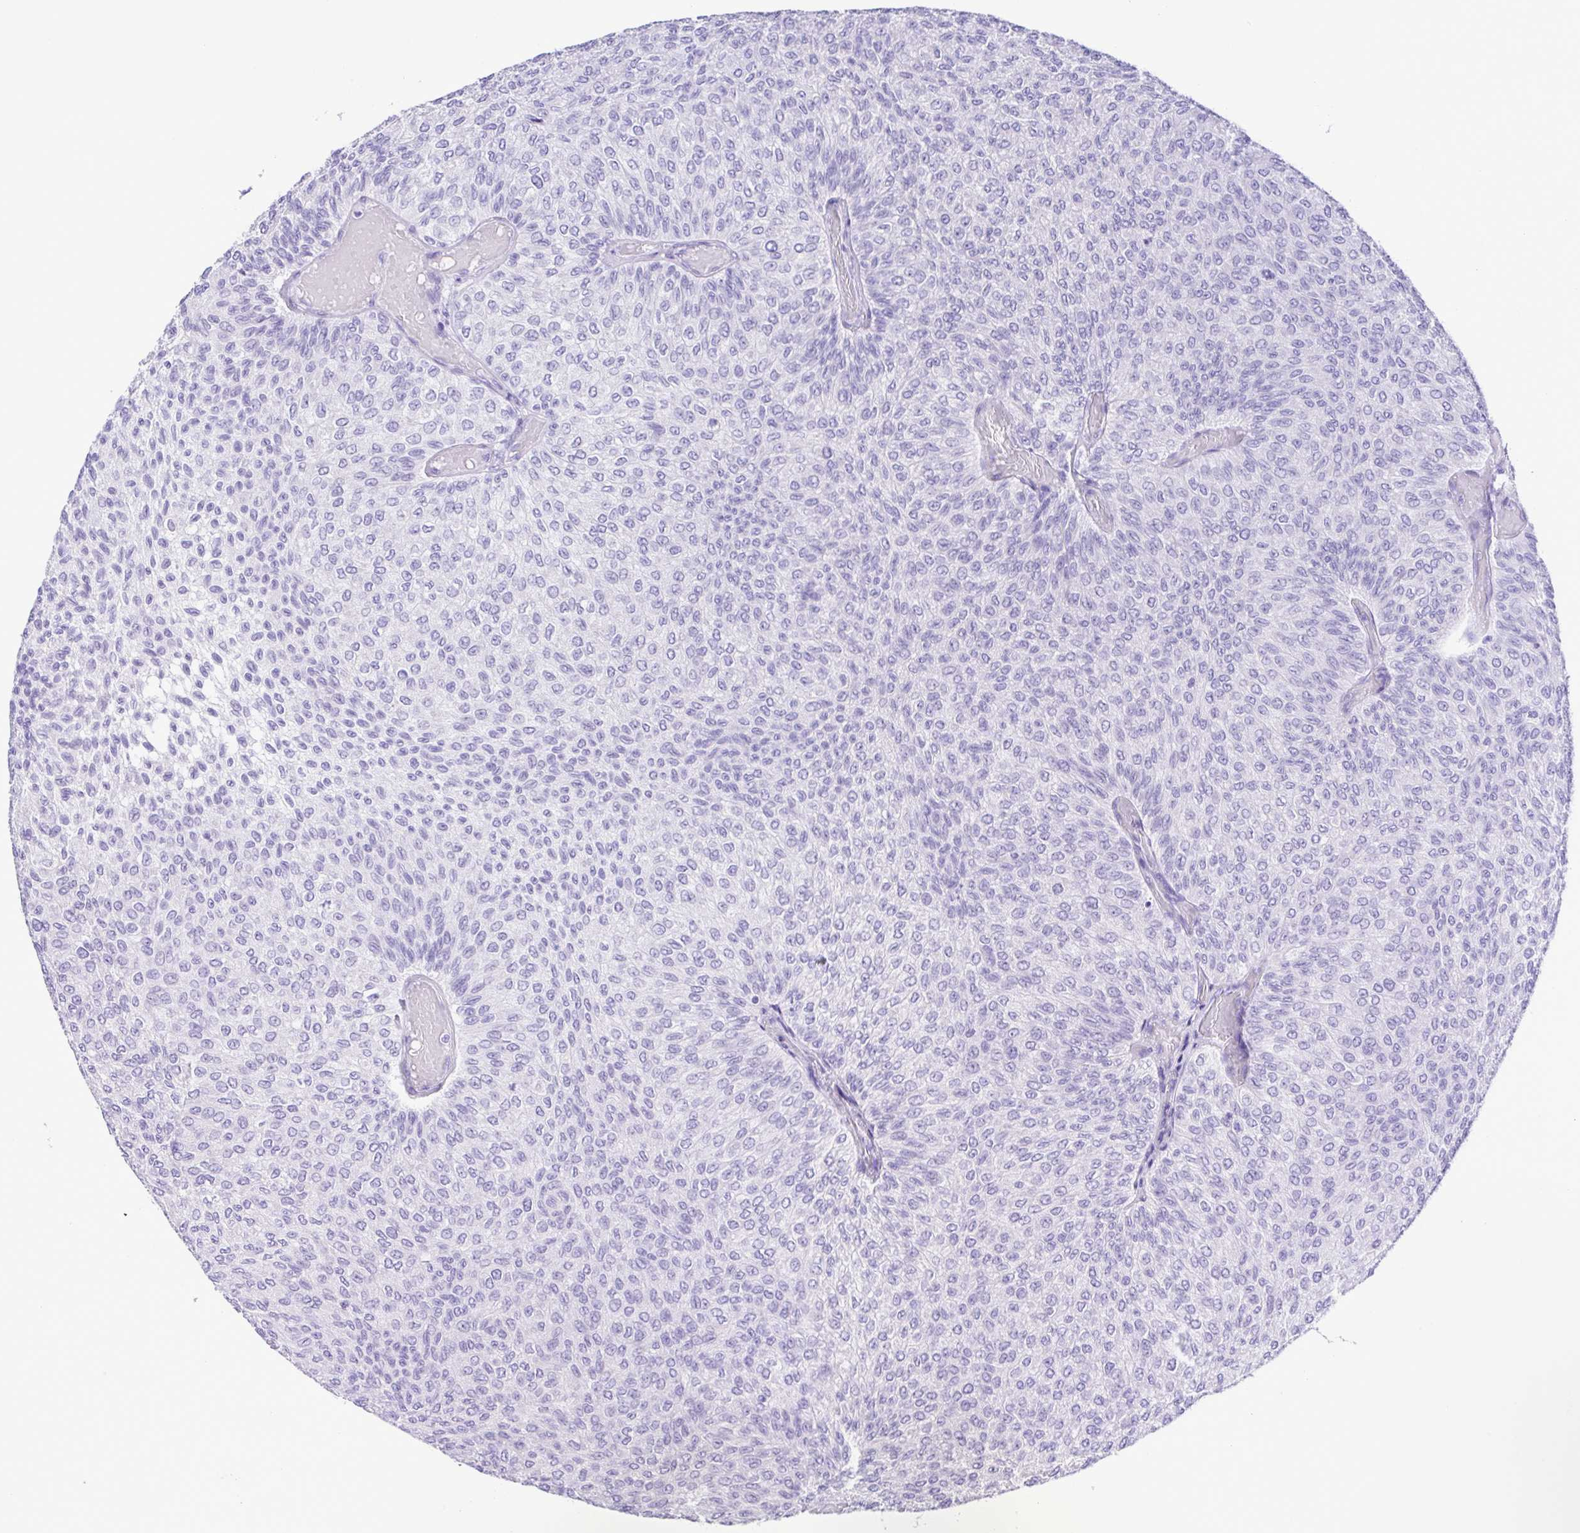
{"staining": {"intensity": "negative", "quantity": "none", "location": "none"}, "tissue": "urothelial cancer", "cell_type": "Tumor cells", "image_type": "cancer", "snomed": [{"axis": "morphology", "description": "Urothelial carcinoma, Low grade"}, {"axis": "topography", "description": "Urinary bladder"}], "caption": "The immunohistochemistry photomicrograph has no significant expression in tumor cells of low-grade urothelial carcinoma tissue. (DAB immunohistochemistry (IHC) visualized using brightfield microscopy, high magnification).", "gene": "CASP14", "patient": {"sex": "male", "age": 78}}